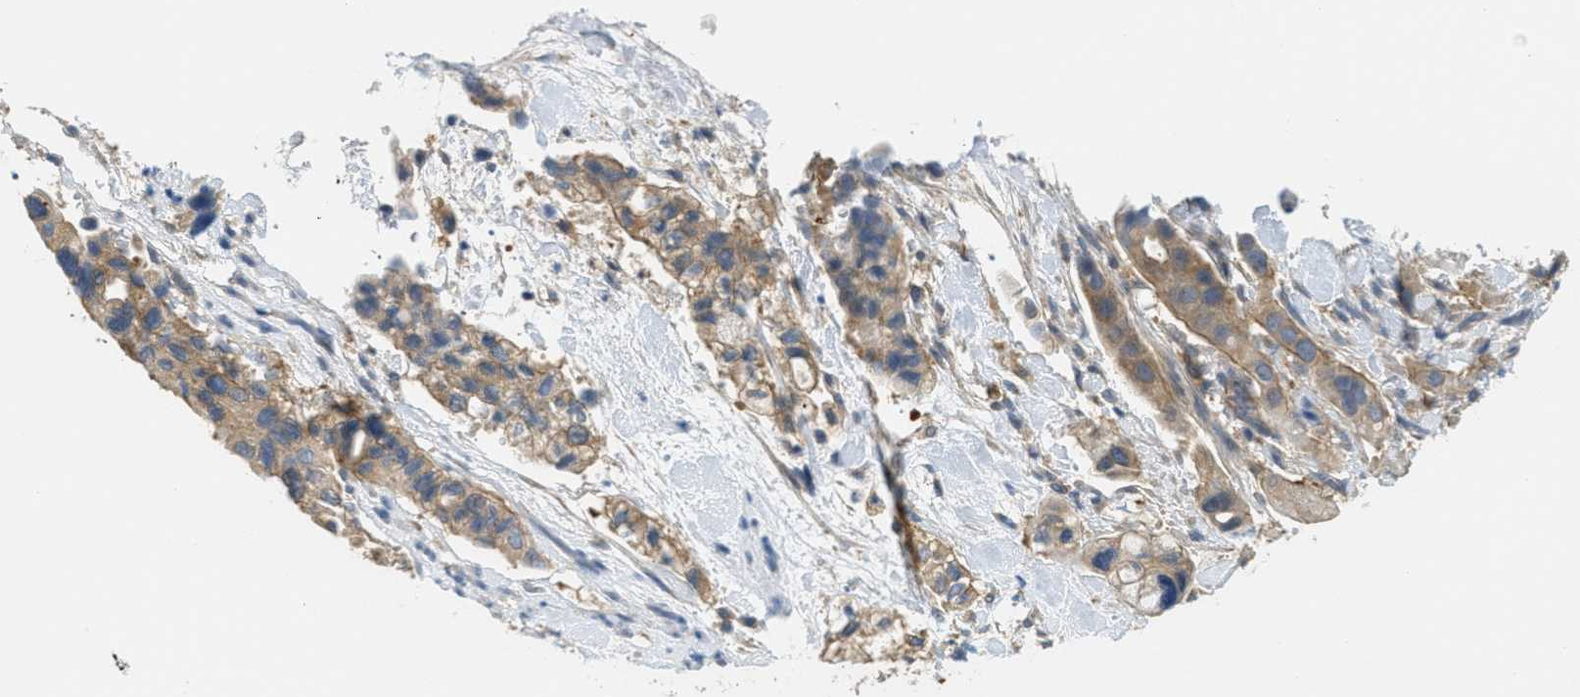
{"staining": {"intensity": "moderate", "quantity": ">75%", "location": "cytoplasmic/membranous"}, "tissue": "pancreatic cancer", "cell_type": "Tumor cells", "image_type": "cancer", "snomed": [{"axis": "morphology", "description": "Adenocarcinoma, NOS"}, {"axis": "topography", "description": "Pancreas"}], "caption": "High-magnification brightfield microscopy of pancreatic cancer stained with DAB (brown) and counterstained with hematoxylin (blue). tumor cells exhibit moderate cytoplasmic/membranous staining is seen in approximately>75% of cells.", "gene": "GRIK2", "patient": {"sex": "female", "age": 56}}